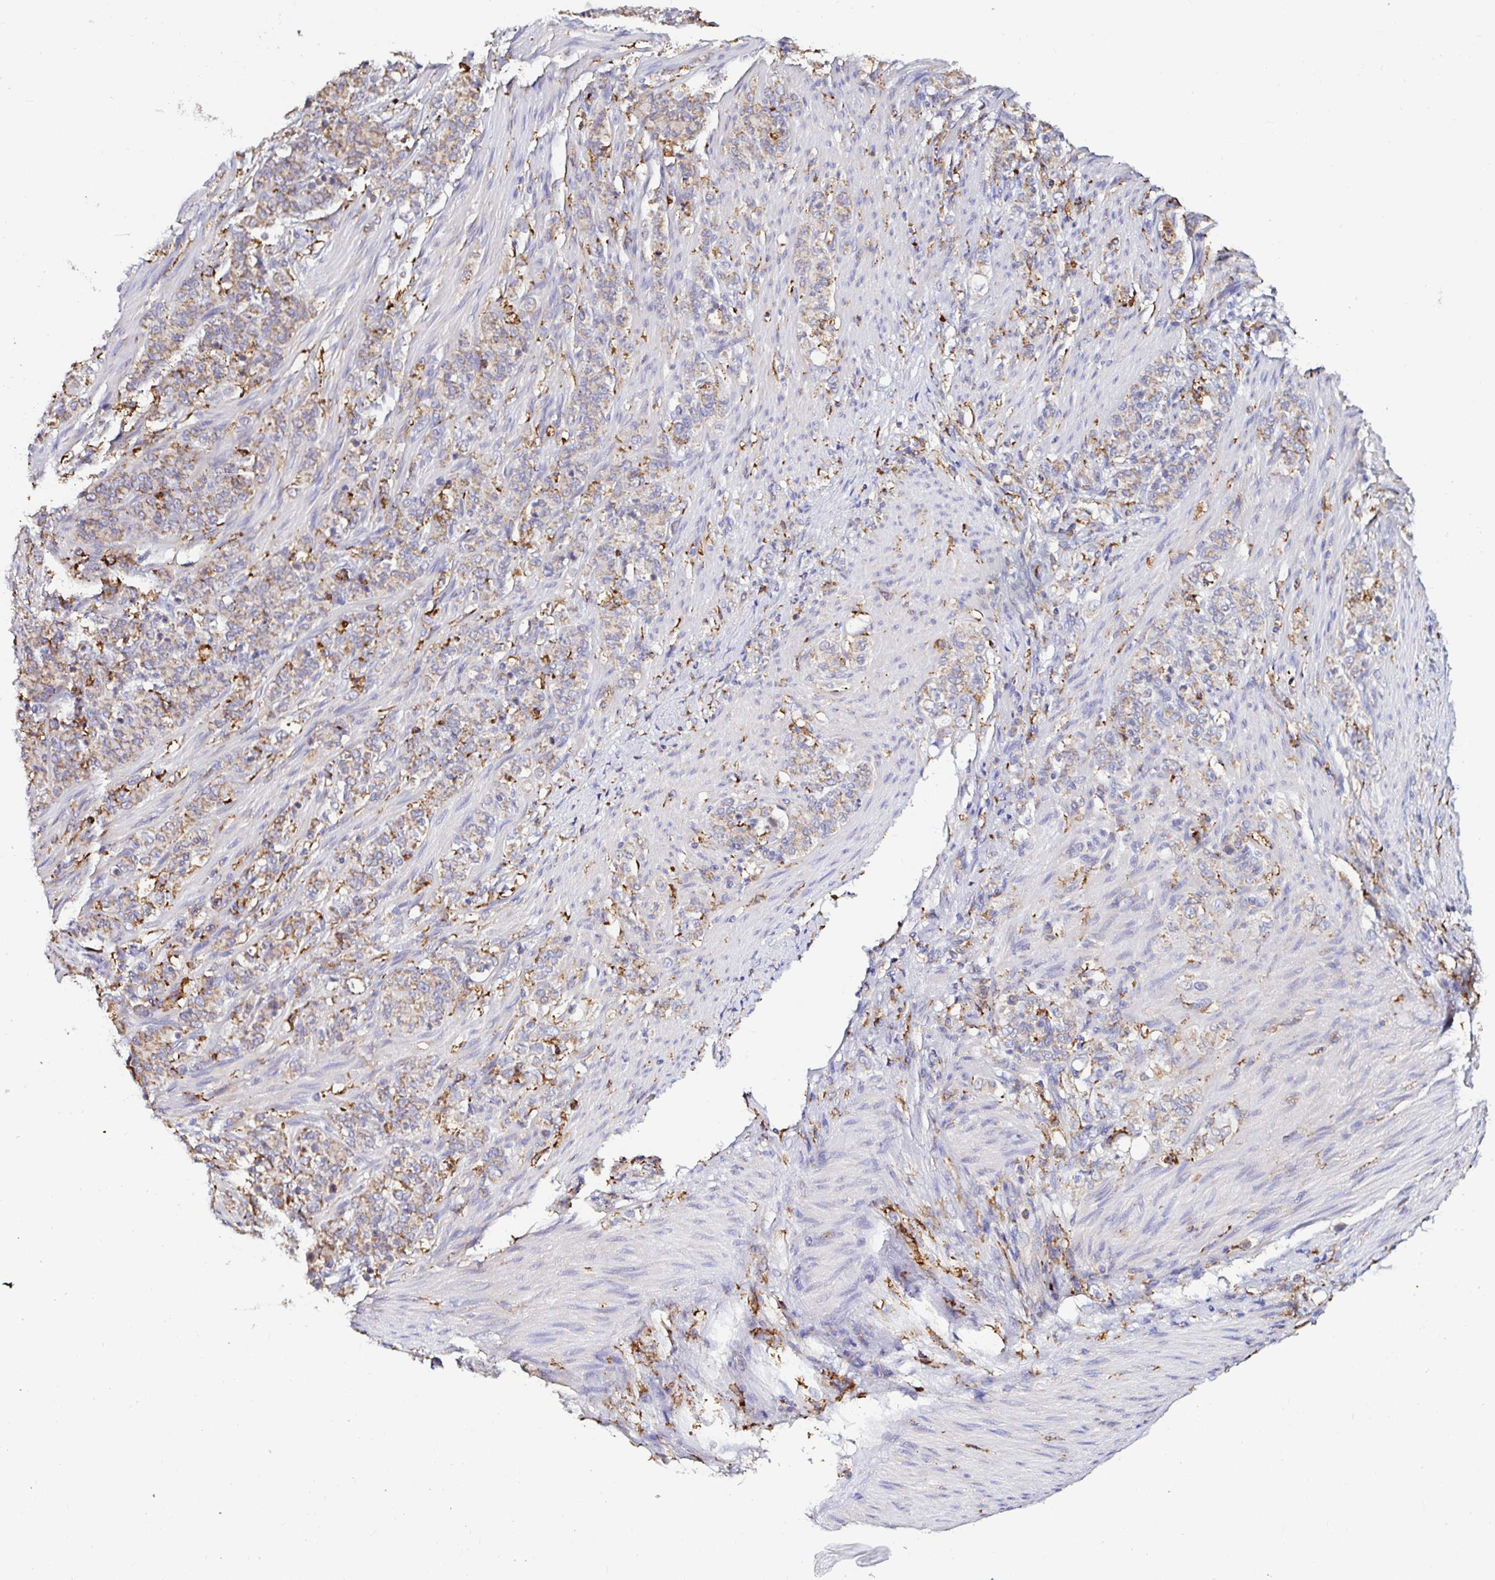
{"staining": {"intensity": "moderate", "quantity": ">75%", "location": "cytoplasmic/membranous"}, "tissue": "stomach cancer", "cell_type": "Tumor cells", "image_type": "cancer", "snomed": [{"axis": "morphology", "description": "Adenocarcinoma, NOS"}, {"axis": "topography", "description": "Stomach"}], "caption": "A histopathology image of human stomach cancer (adenocarcinoma) stained for a protein reveals moderate cytoplasmic/membranous brown staining in tumor cells.", "gene": "MSR1", "patient": {"sex": "female", "age": 79}}